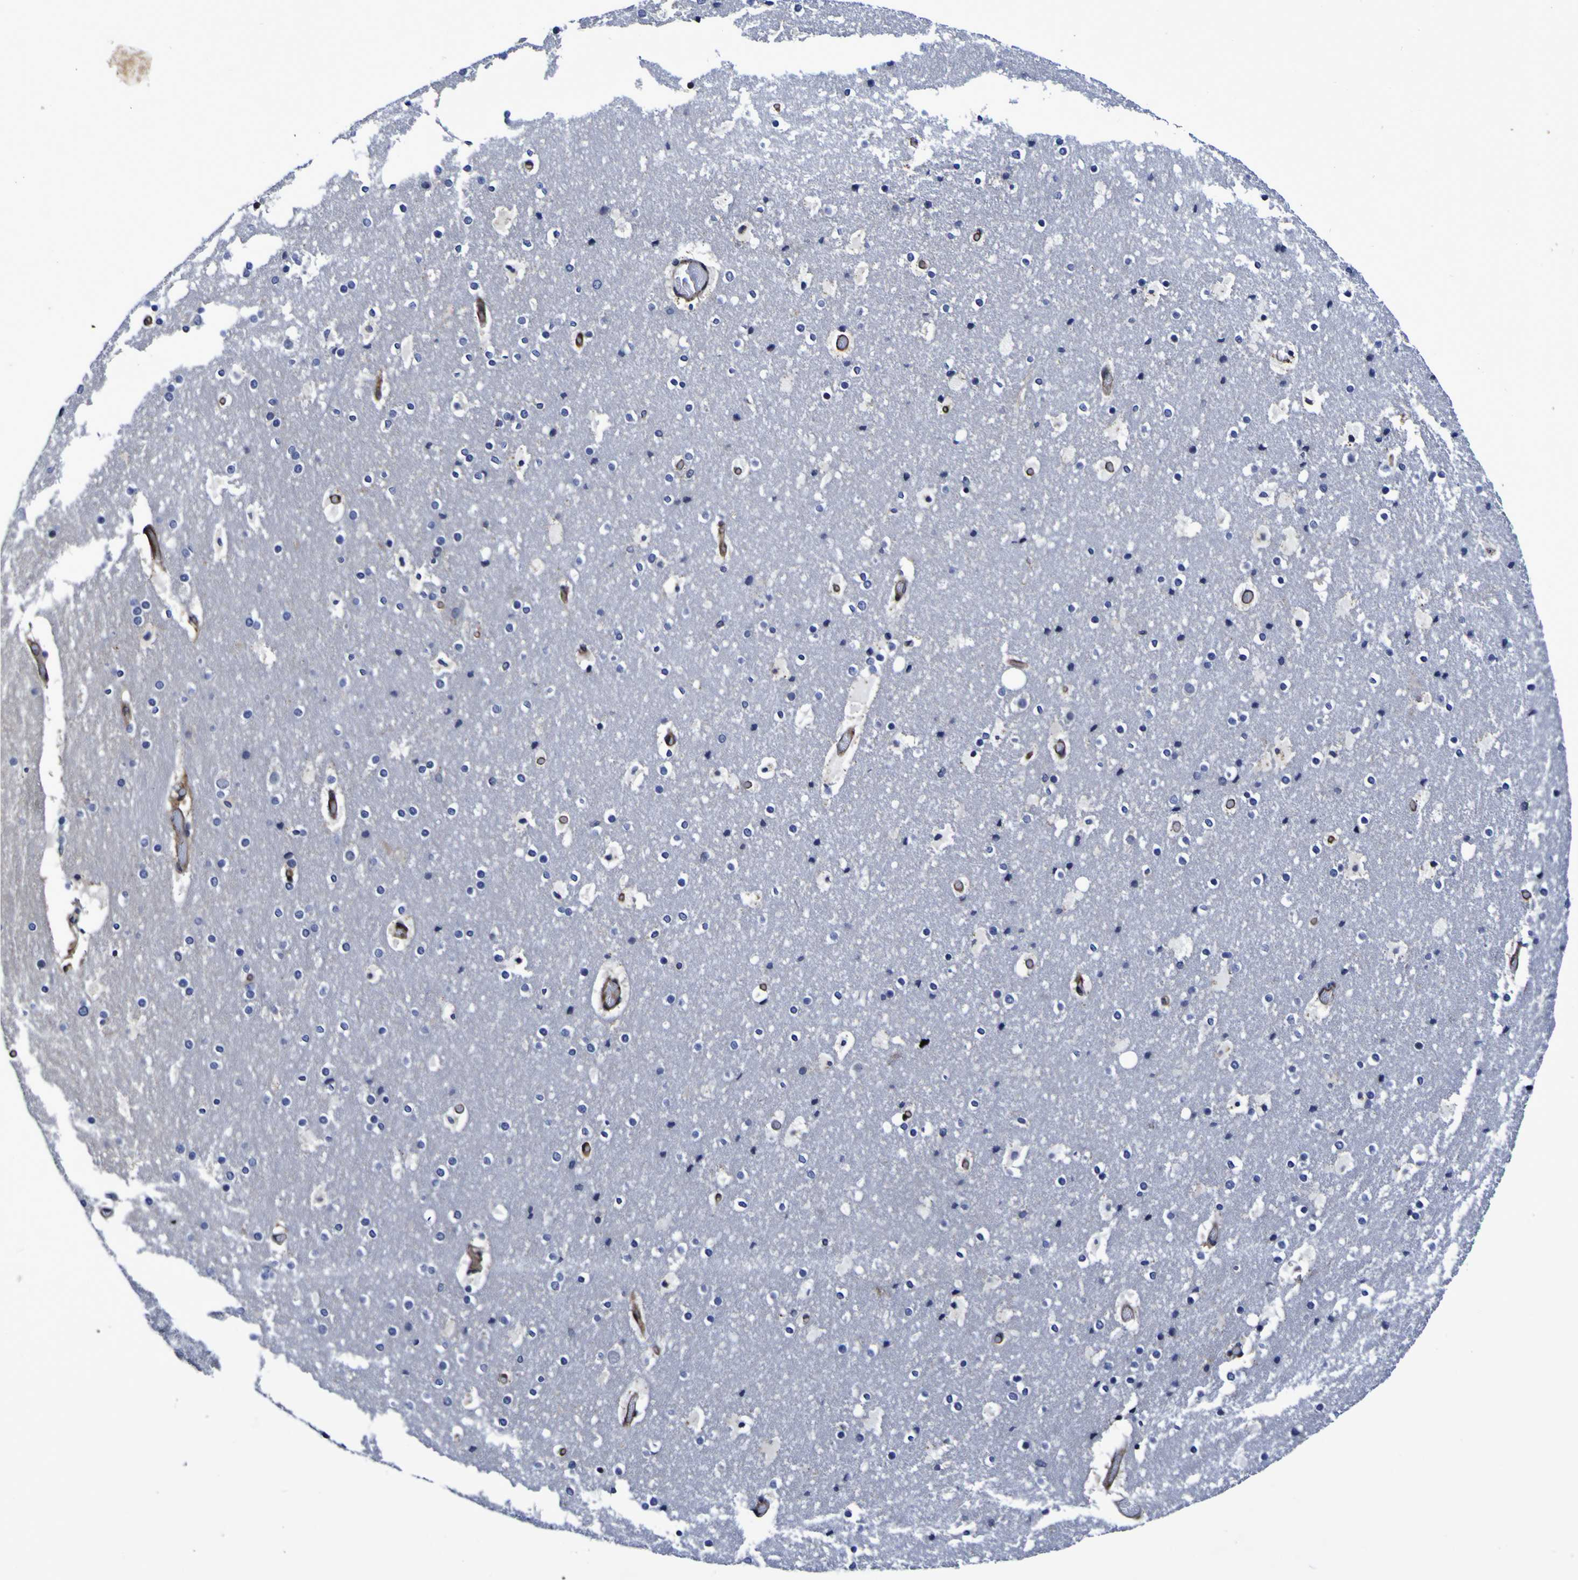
{"staining": {"intensity": "strong", "quantity": ">75%", "location": "cytoplasmic/membranous"}, "tissue": "cerebral cortex", "cell_type": "Endothelial cells", "image_type": "normal", "snomed": [{"axis": "morphology", "description": "Normal tissue, NOS"}, {"axis": "topography", "description": "Cerebral cortex"}], "caption": "A brown stain highlights strong cytoplasmic/membranous positivity of a protein in endothelial cells of unremarkable cerebral cortex. Ihc stains the protein of interest in brown and the nuclei are stained blue.", "gene": "MGLL", "patient": {"sex": "male", "age": 57}}